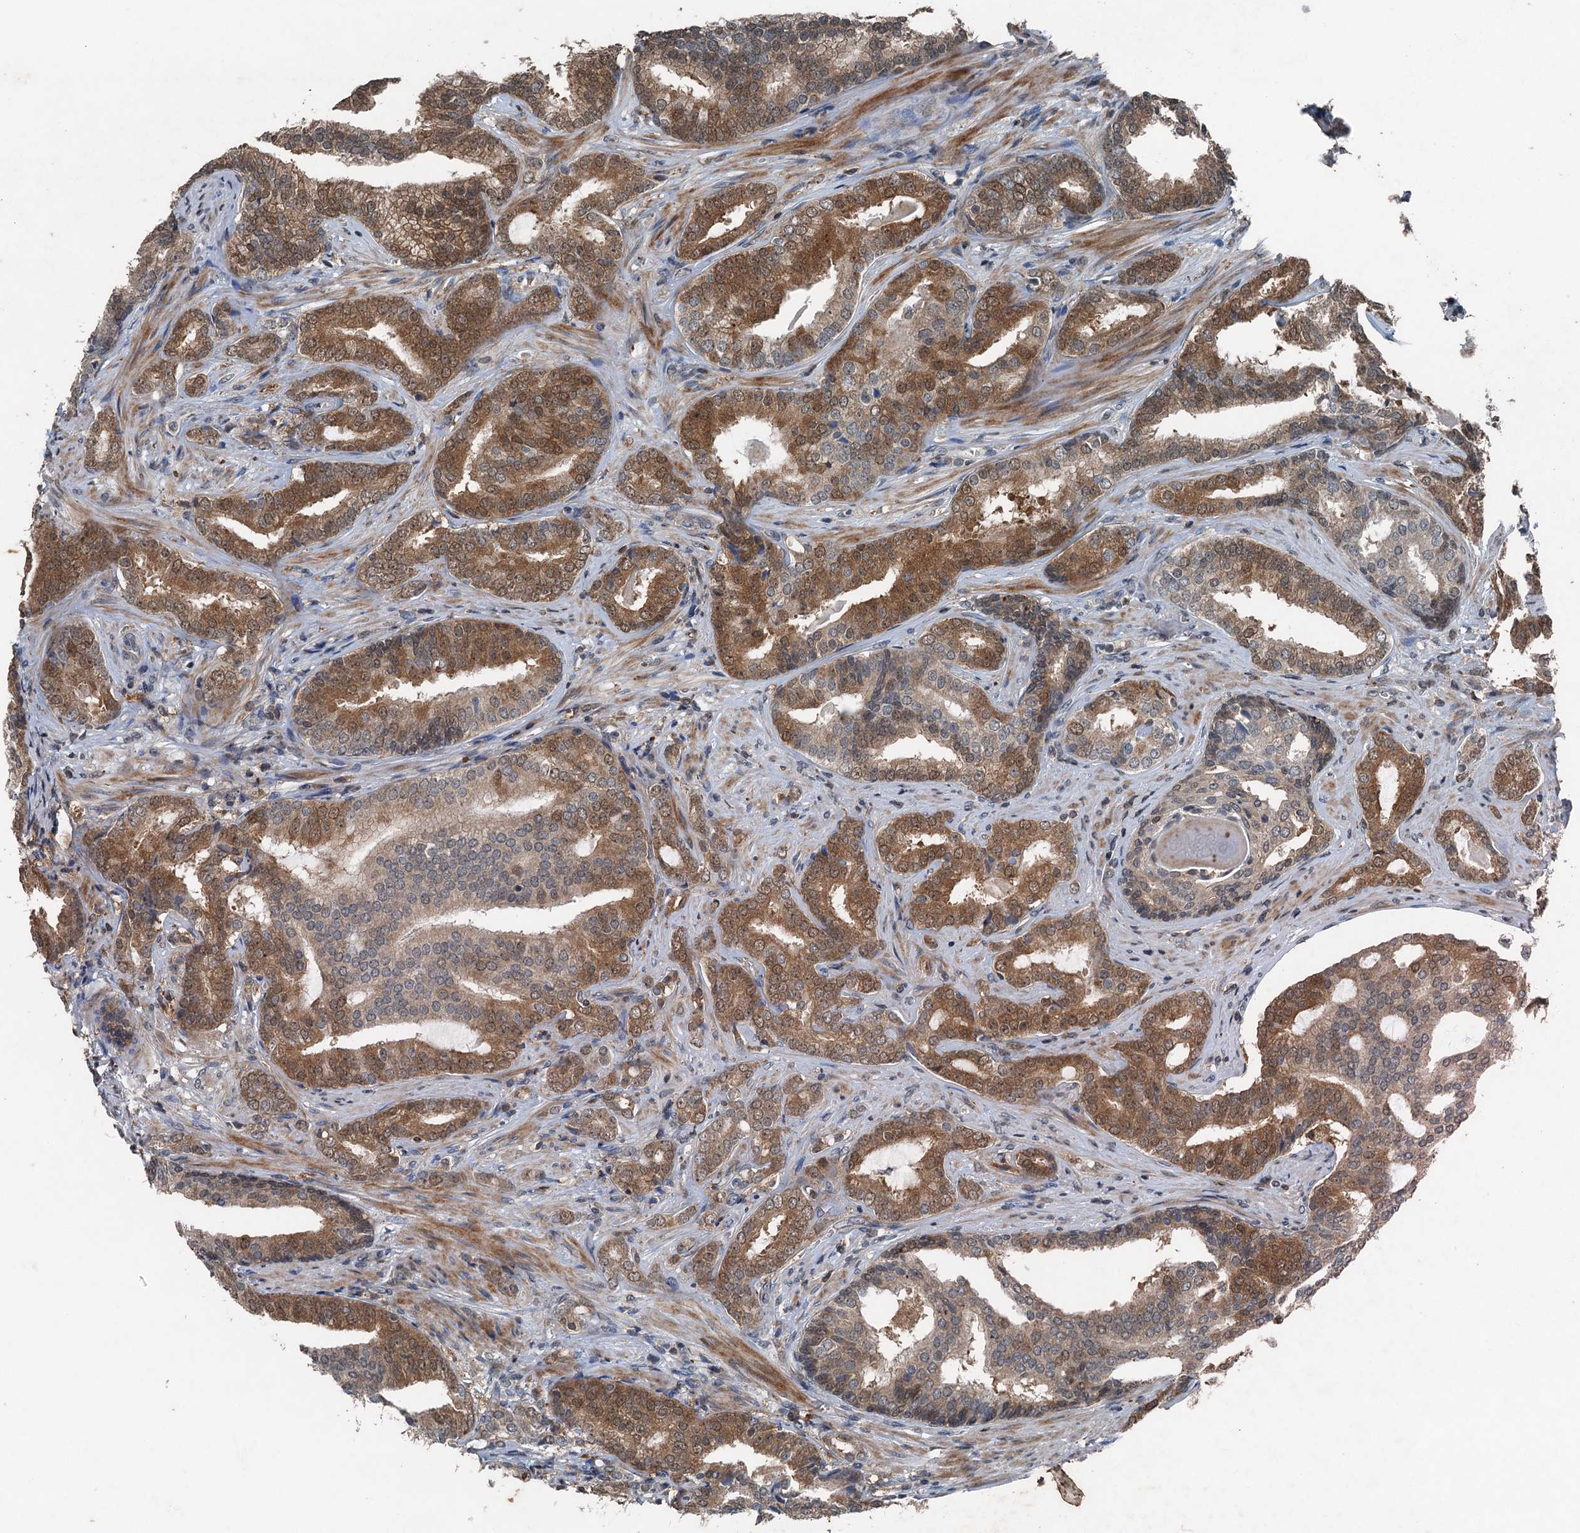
{"staining": {"intensity": "moderate", "quantity": ">75%", "location": "cytoplasmic/membranous"}, "tissue": "prostate cancer", "cell_type": "Tumor cells", "image_type": "cancer", "snomed": [{"axis": "morphology", "description": "Adenocarcinoma, High grade"}, {"axis": "topography", "description": "Prostate"}], "caption": "This micrograph demonstrates IHC staining of human prostate cancer, with medium moderate cytoplasmic/membranous staining in about >75% of tumor cells.", "gene": "TCTN1", "patient": {"sex": "male", "age": 63}}